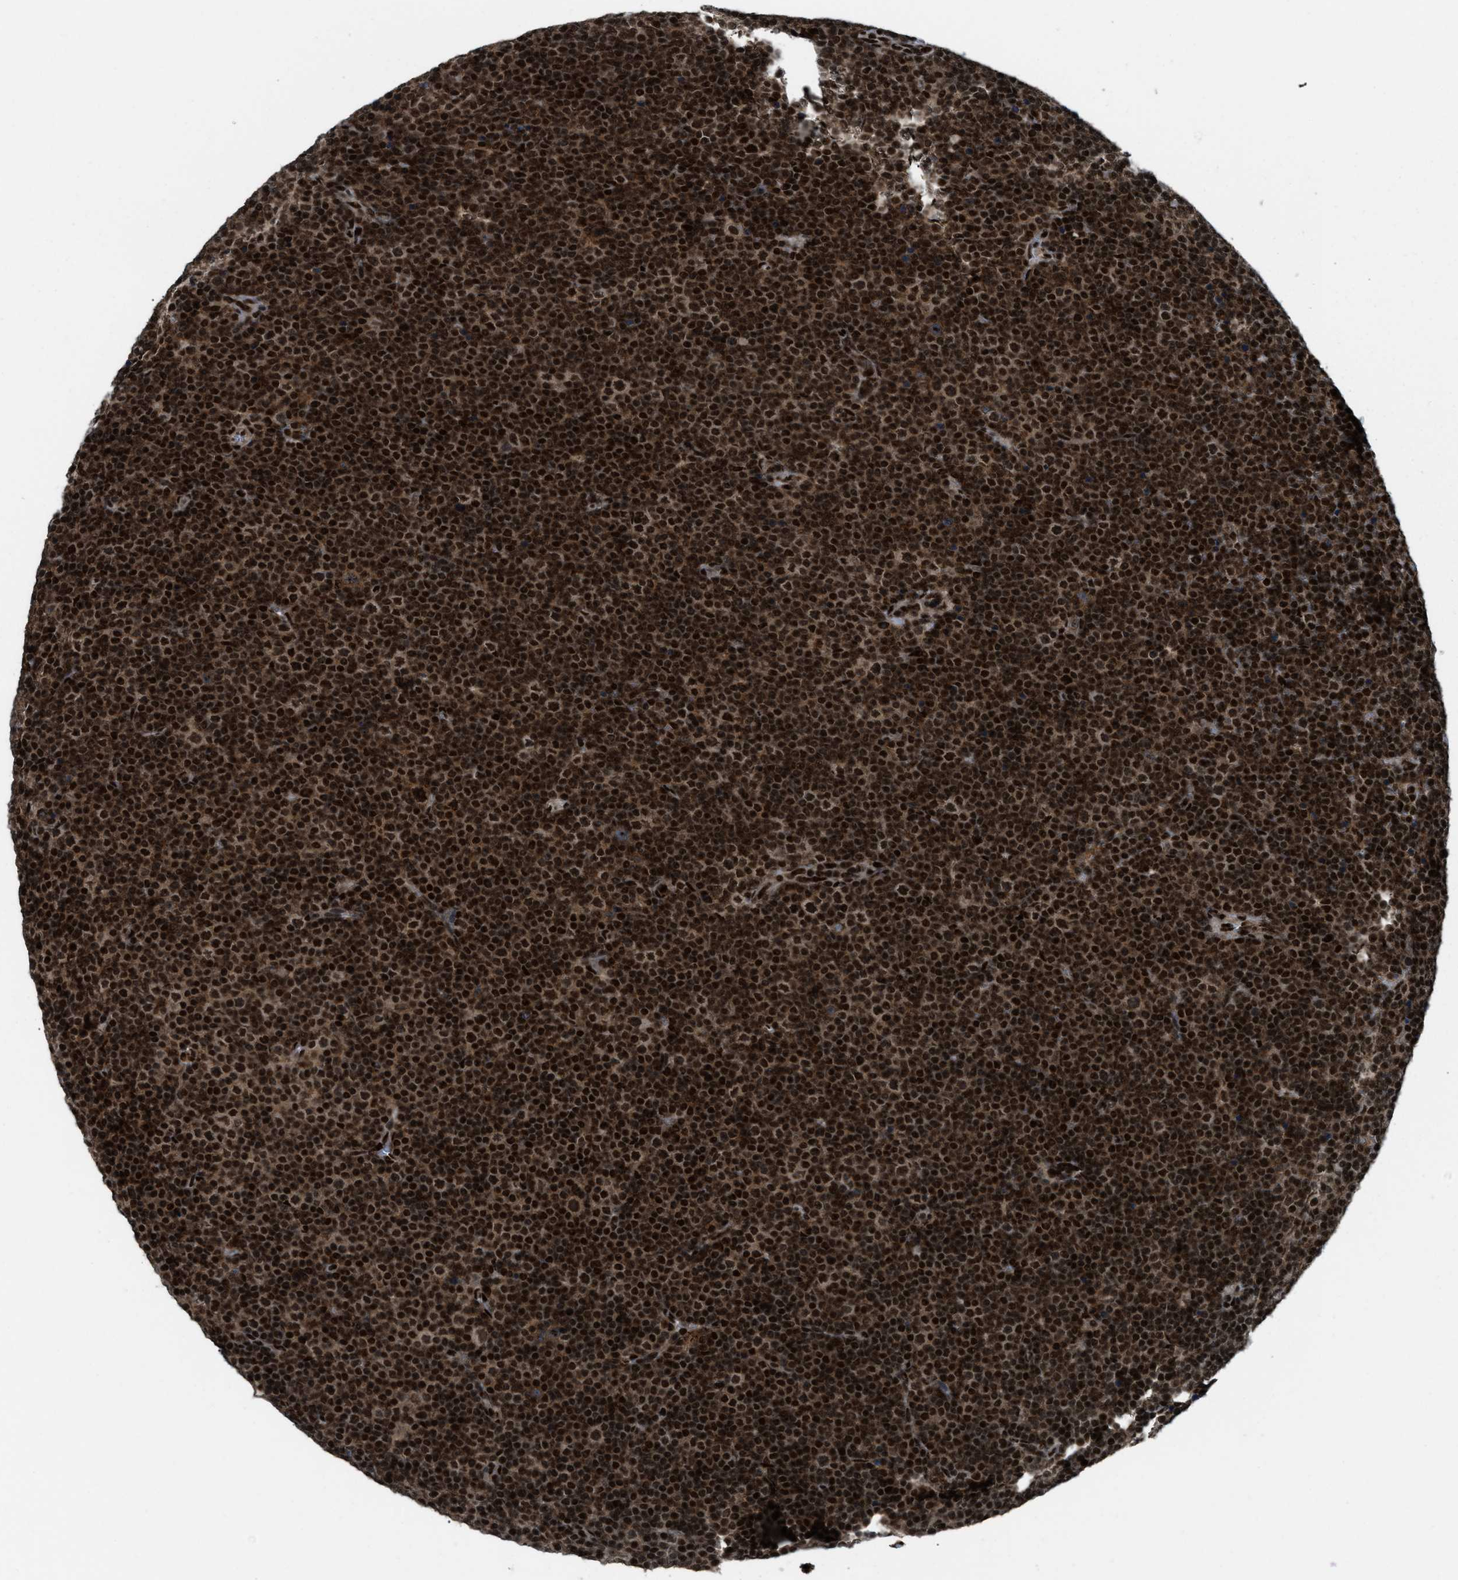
{"staining": {"intensity": "strong", "quantity": ">75%", "location": "cytoplasmic/membranous,nuclear"}, "tissue": "lymphoma", "cell_type": "Tumor cells", "image_type": "cancer", "snomed": [{"axis": "morphology", "description": "Malignant lymphoma, non-Hodgkin's type, Low grade"}, {"axis": "topography", "description": "Lymph node"}], "caption": "Immunohistochemistry (IHC) photomicrograph of lymphoma stained for a protein (brown), which displays high levels of strong cytoplasmic/membranous and nuclear expression in about >75% of tumor cells.", "gene": "NUMA1", "patient": {"sex": "female", "age": 67}}